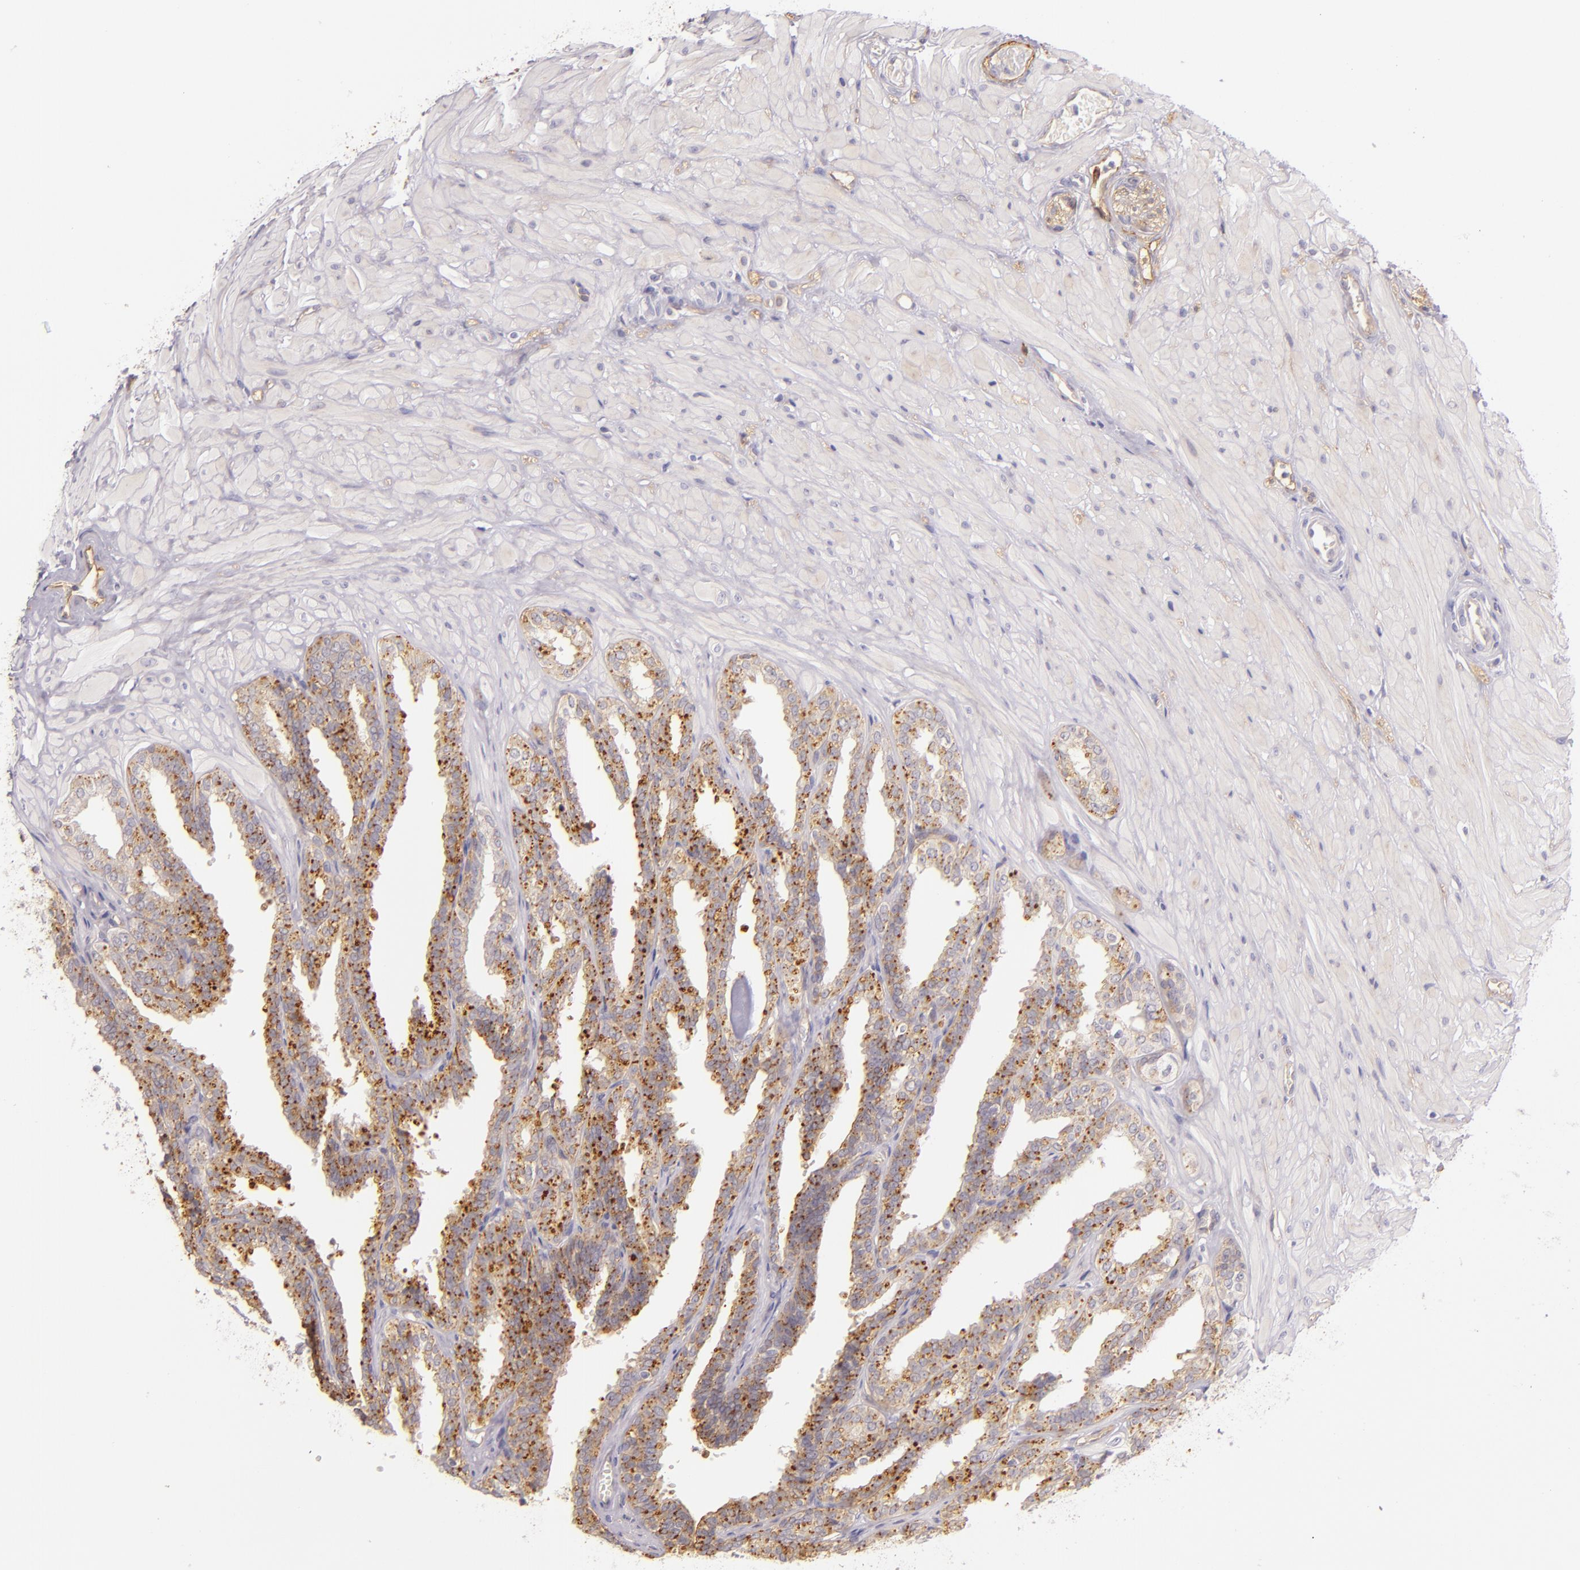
{"staining": {"intensity": "strong", "quantity": ">75%", "location": "cytoplasmic/membranous"}, "tissue": "seminal vesicle", "cell_type": "Glandular cells", "image_type": "normal", "snomed": [{"axis": "morphology", "description": "Normal tissue, NOS"}, {"axis": "topography", "description": "Seminal veicle"}], "caption": "Immunohistochemical staining of benign seminal vesicle reveals >75% levels of strong cytoplasmic/membranous protein positivity in about >75% of glandular cells. Using DAB (3,3'-diaminobenzidine) (brown) and hematoxylin (blue) stains, captured at high magnification using brightfield microscopy.", "gene": "CTSF", "patient": {"sex": "male", "age": 26}}